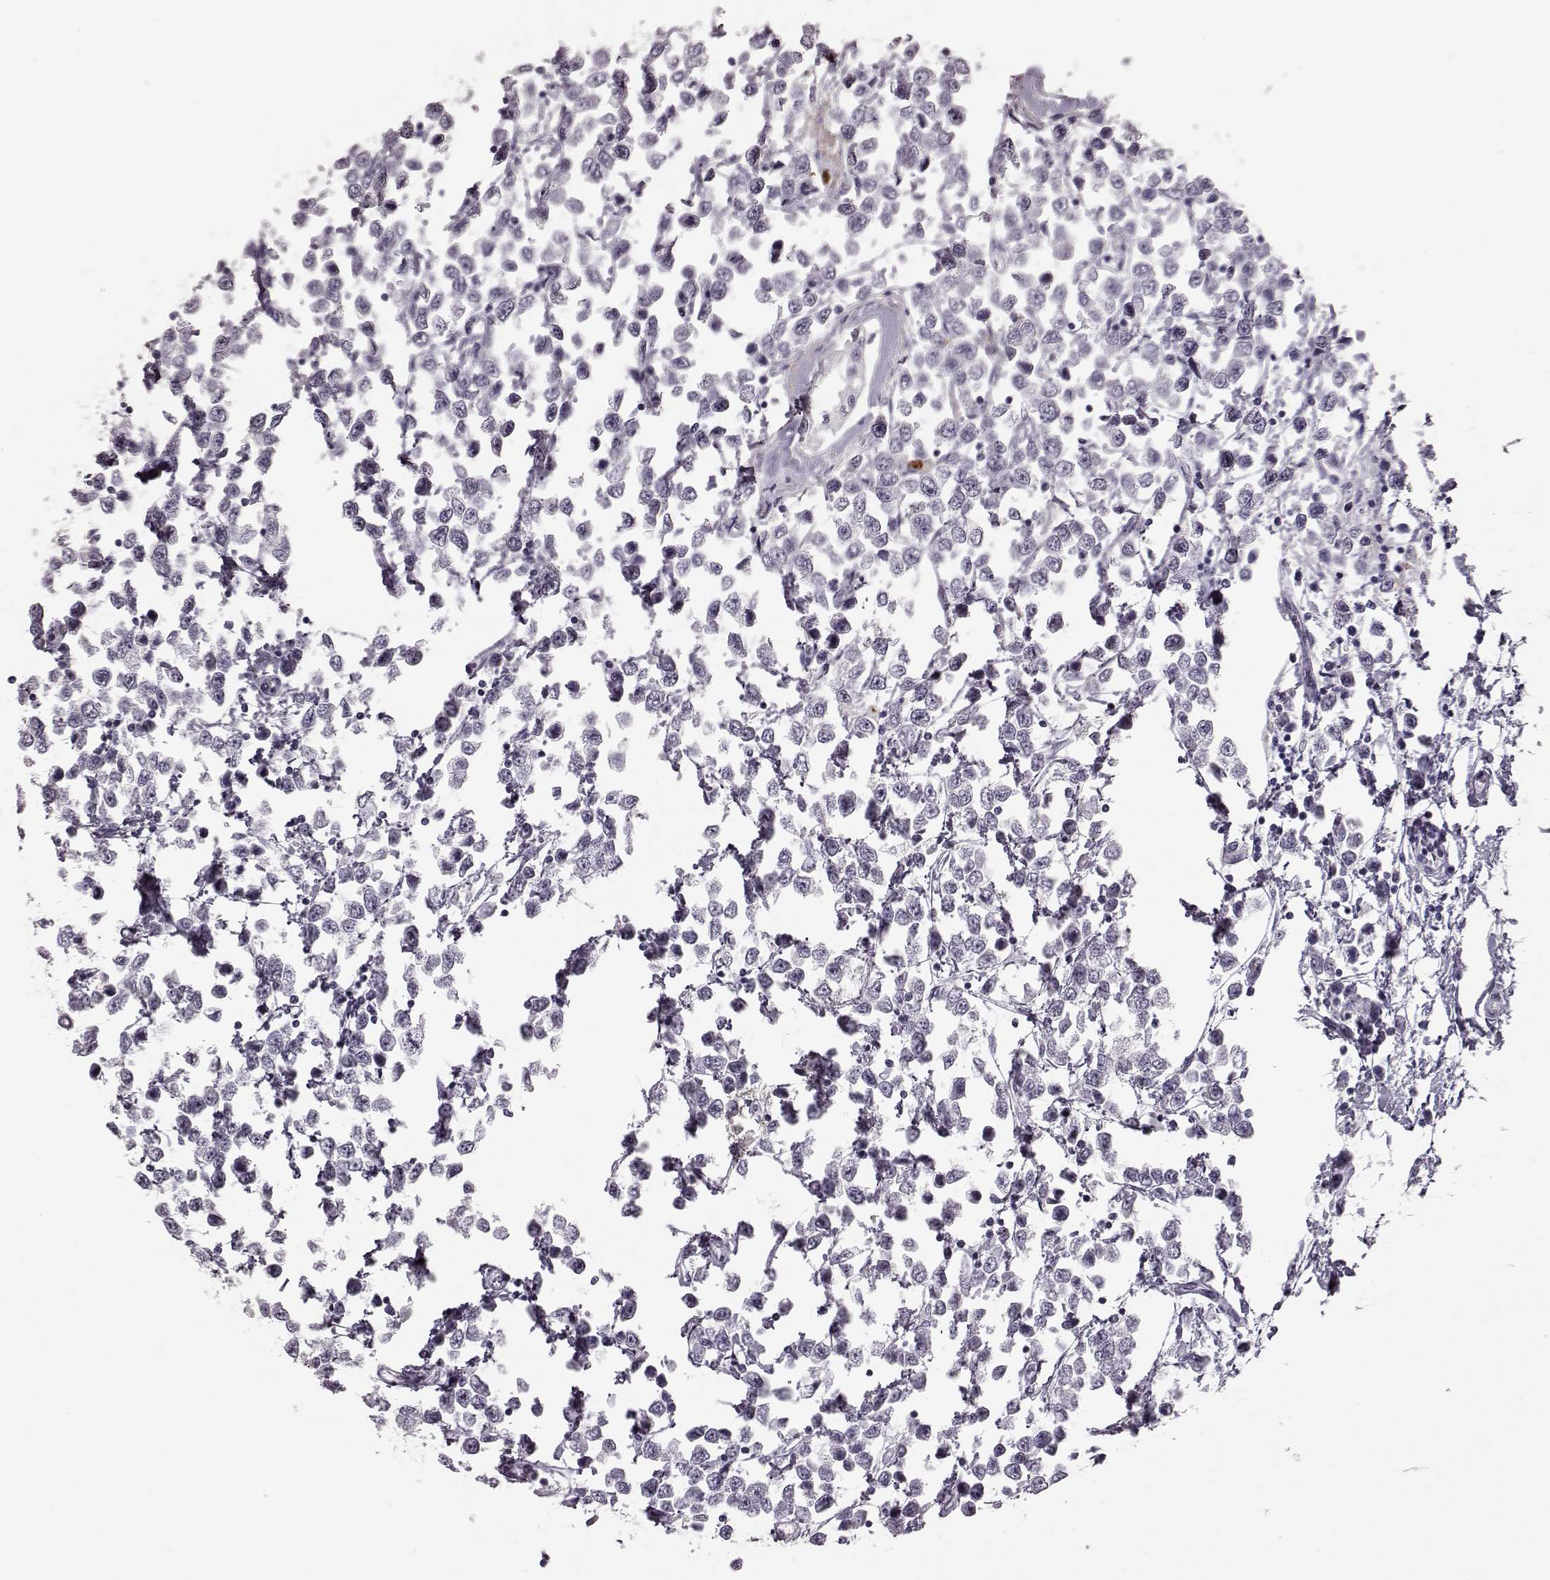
{"staining": {"intensity": "negative", "quantity": "none", "location": "none"}, "tissue": "testis cancer", "cell_type": "Tumor cells", "image_type": "cancer", "snomed": [{"axis": "morphology", "description": "Seminoma, NOS"}, {"axis": "topography", "description": "Testis"}], "caption": "Tumor cells show no significant protein expression in testis cancer. (IHC, brightfield microscopy, high magnification).", "gene": "ZNF433", "patient": {"sex": "male", "age": 34}}